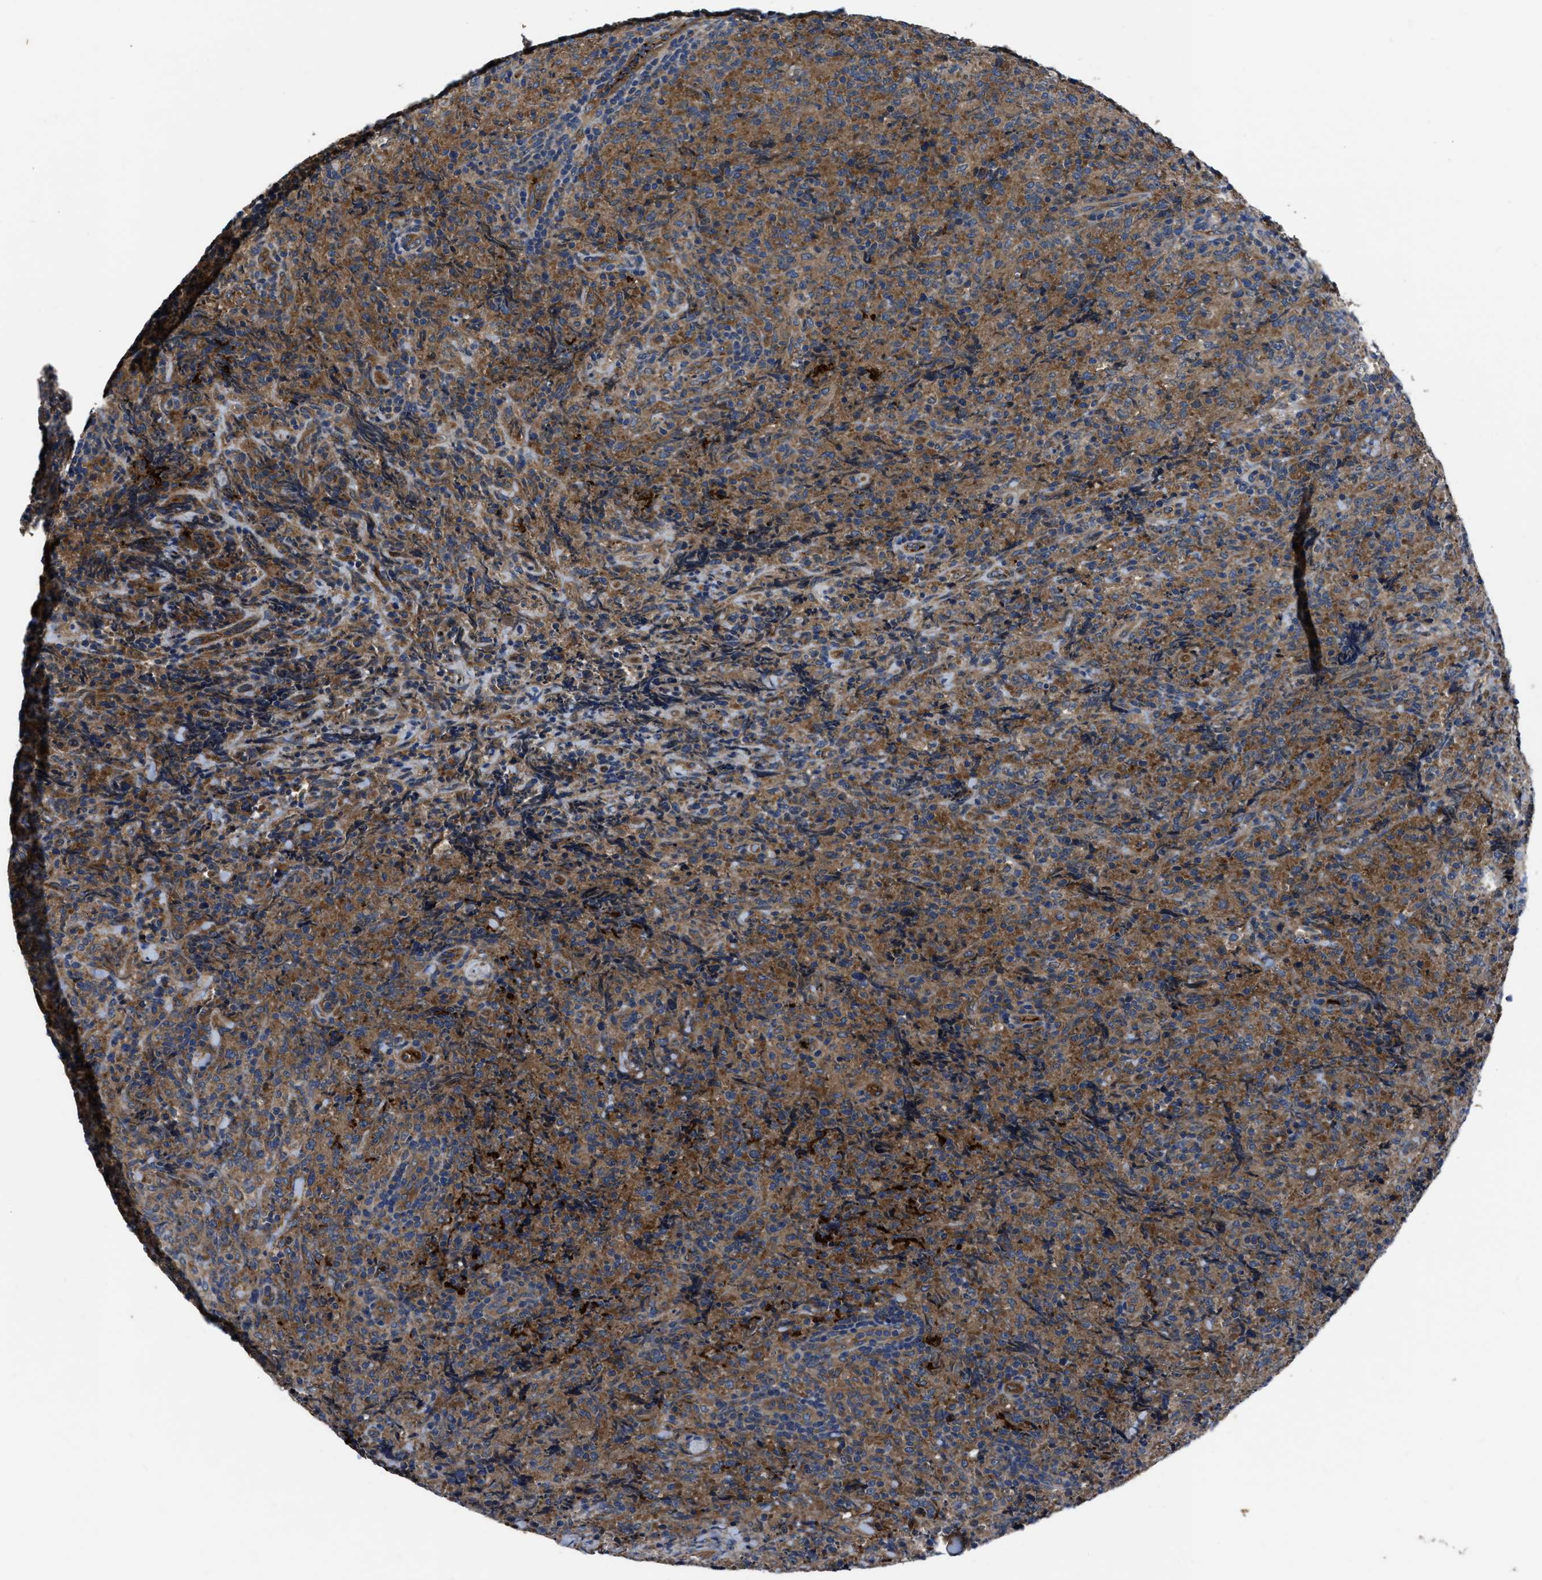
{"staining": {"intensity": "moderate", "quantity": ">75%", "location": "cytoplasmic/membranous"}, "tissue": "lymphoma", "cell_type": "Tumor cells", "image_type": "cancer", "snomed": [{"axis": "morphology", "description": "Malignant lymphoma, non-Hodgkin's type, High grade"}, {"axis": "topography", "description": "Tonsil"}], "caption": "Moderate cytoplasmic/membranous staining for a protein is present in about >75% of tumor cells of lymphoma using immunohistochemistry (IHC).", "gene": "ERC1", "patient": {"sex": "female", "age": 36}}